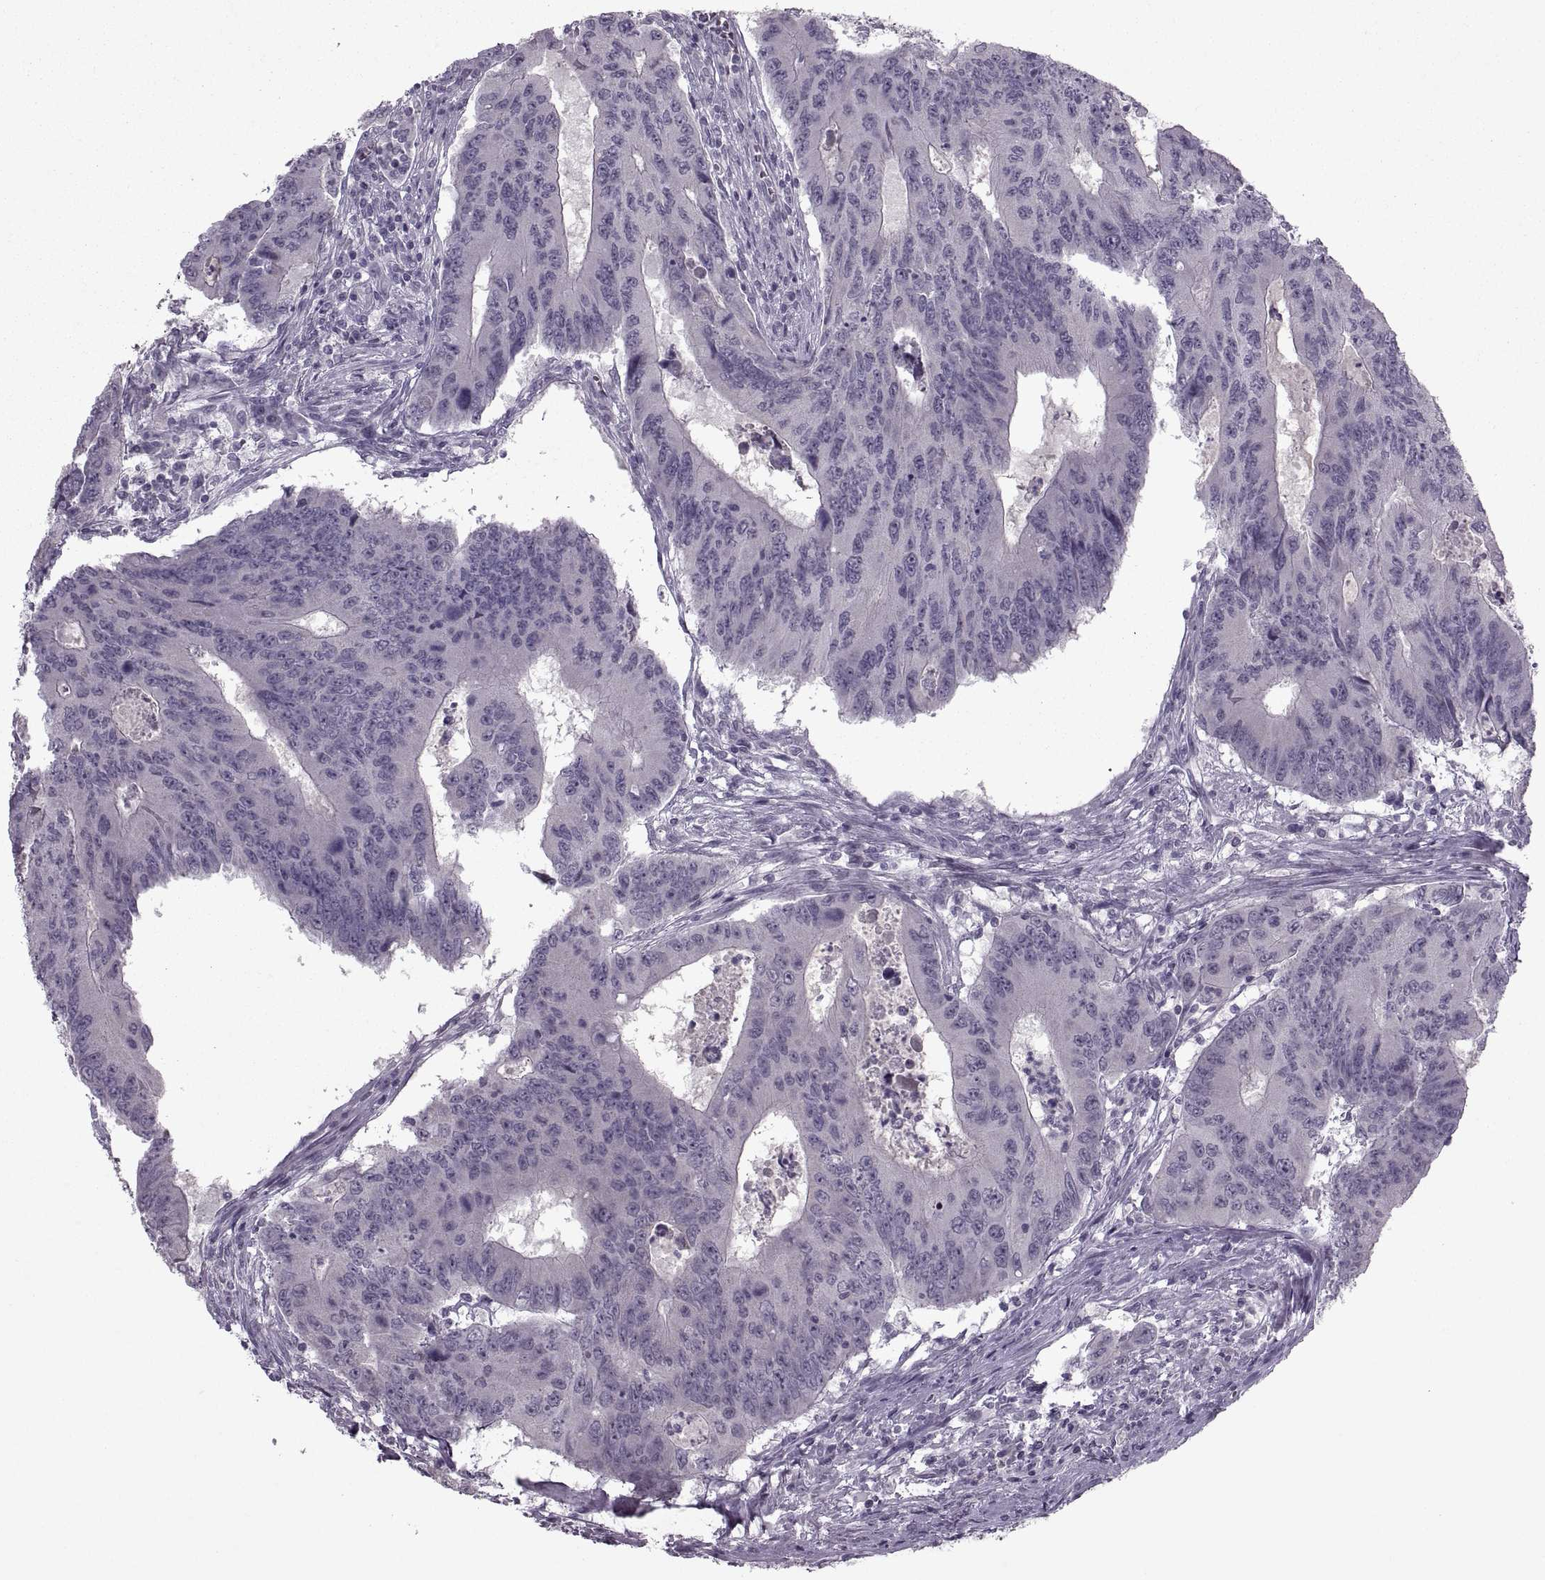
{"staining": {"intensity": "negative", "quantity": "none", "location": "none"}, "tissue": "colorectal cancer", "cell_type": "Tumor cells", "image_type": "cancer", "snomed": [{"axis": "morphology", "description": "Adenocarcinoma, NOS"}, {"axis": "topography", "description": "Colon"}], "caption": "This is an immunohistochemistry (IHC) micrograph of human adenocarcinoma (colorectal). There is no positivity in tumor cells.", "gene": "MGAT4D", "patient": {"sex": "male", "age": 53}}